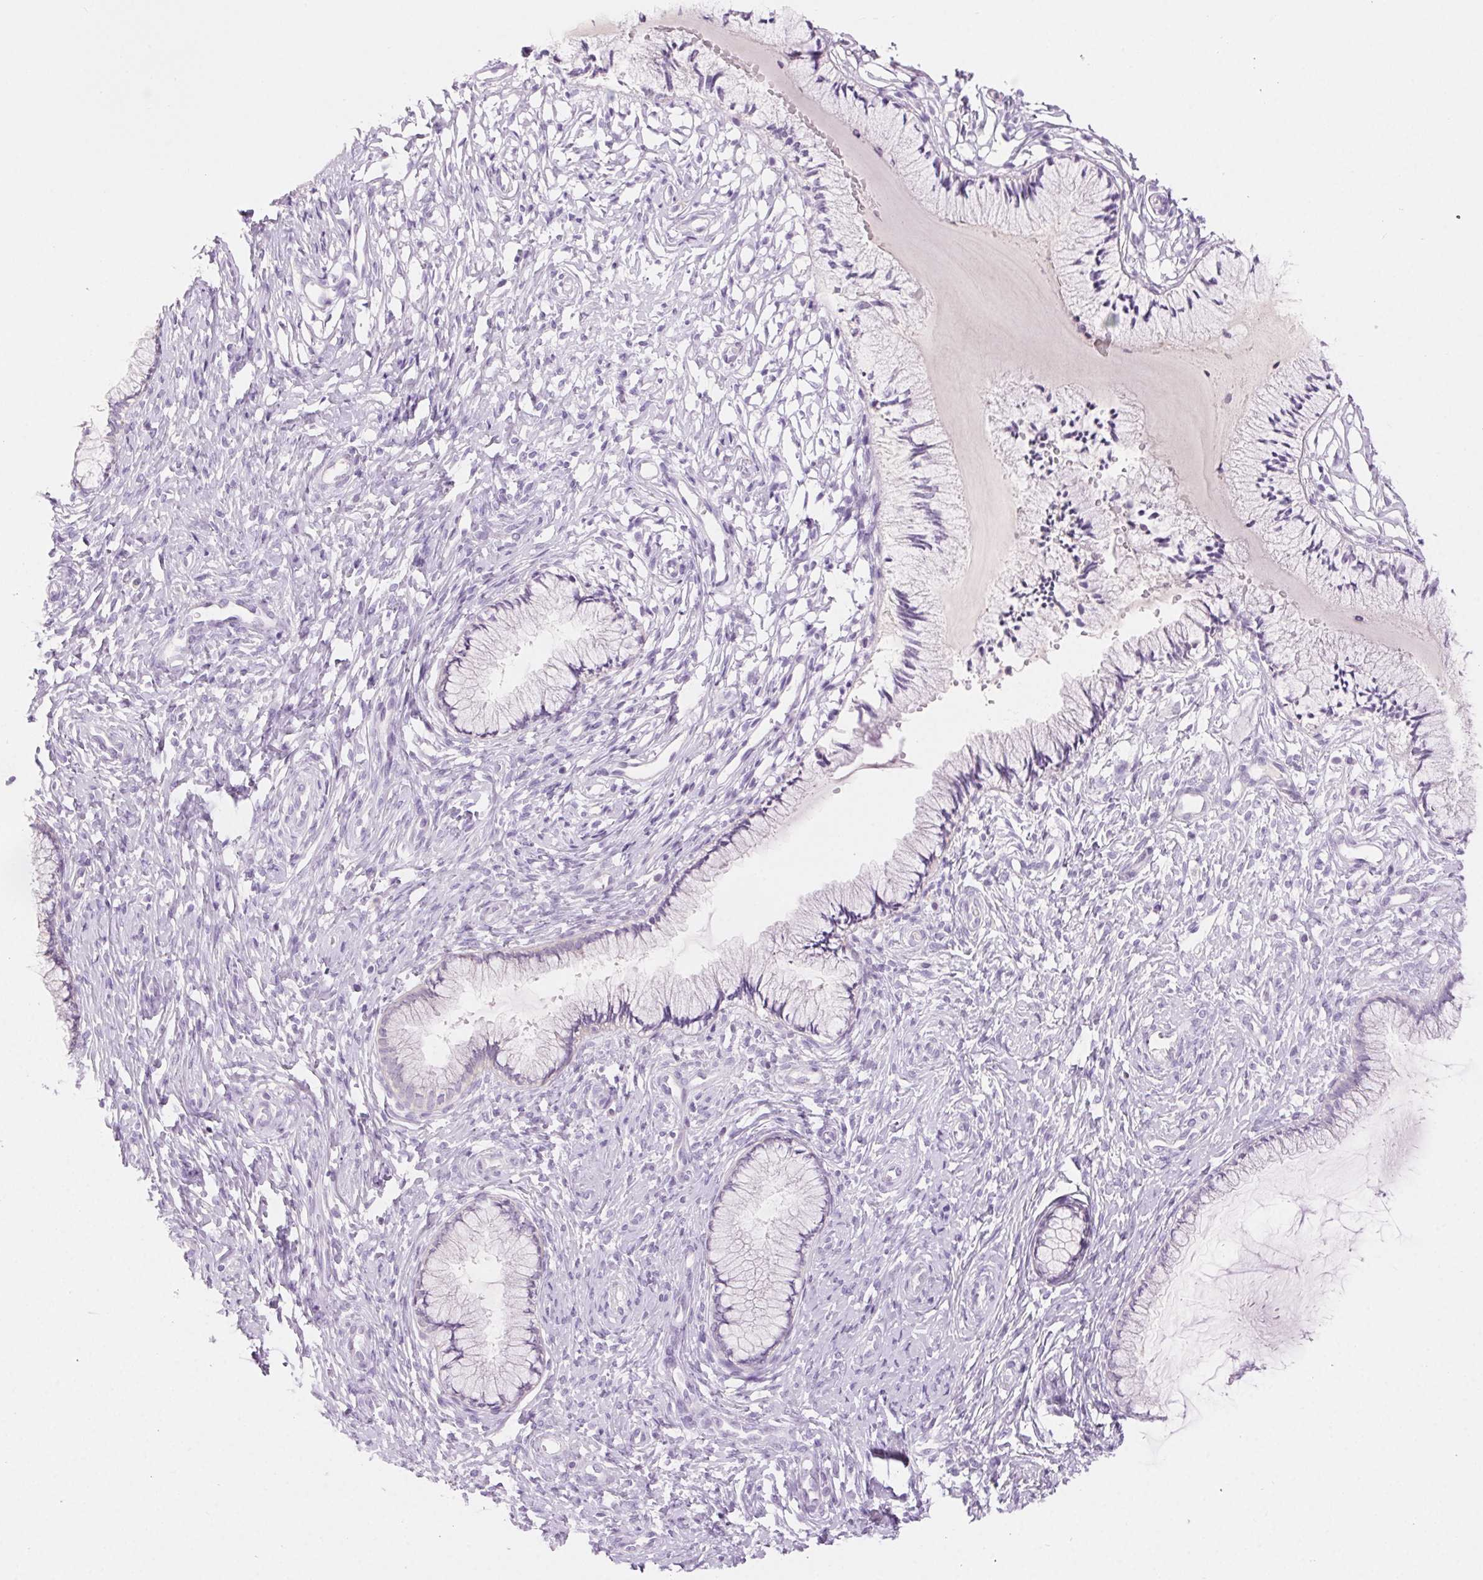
{"staining": {"intensity": "negative", "quantity": "none", "location": "none"}, "tissue": "cervix", "cell_type": "Glandular cells", "image_type": "normal", "snomed": [{"axis": "morphology", "description": "Normal tissue, NOS"}, {"axis": "topography", "description": "Cervix"}], "caption": "High magnification brightfield microscopy of benign cervix stained with DAB (3,3'-diaminobenzidine) (brown) and counterstained with hematoxylin (blue): glandular cells show no significant staining. Brightfield microscopy of IHC stained with DAB (3,3'-diaminobenzidine) (brown) and hematoxylin (blue), captured at high magnification.", "gene": "CLDN16", "patient": {"sex": "female", "age": 37}}